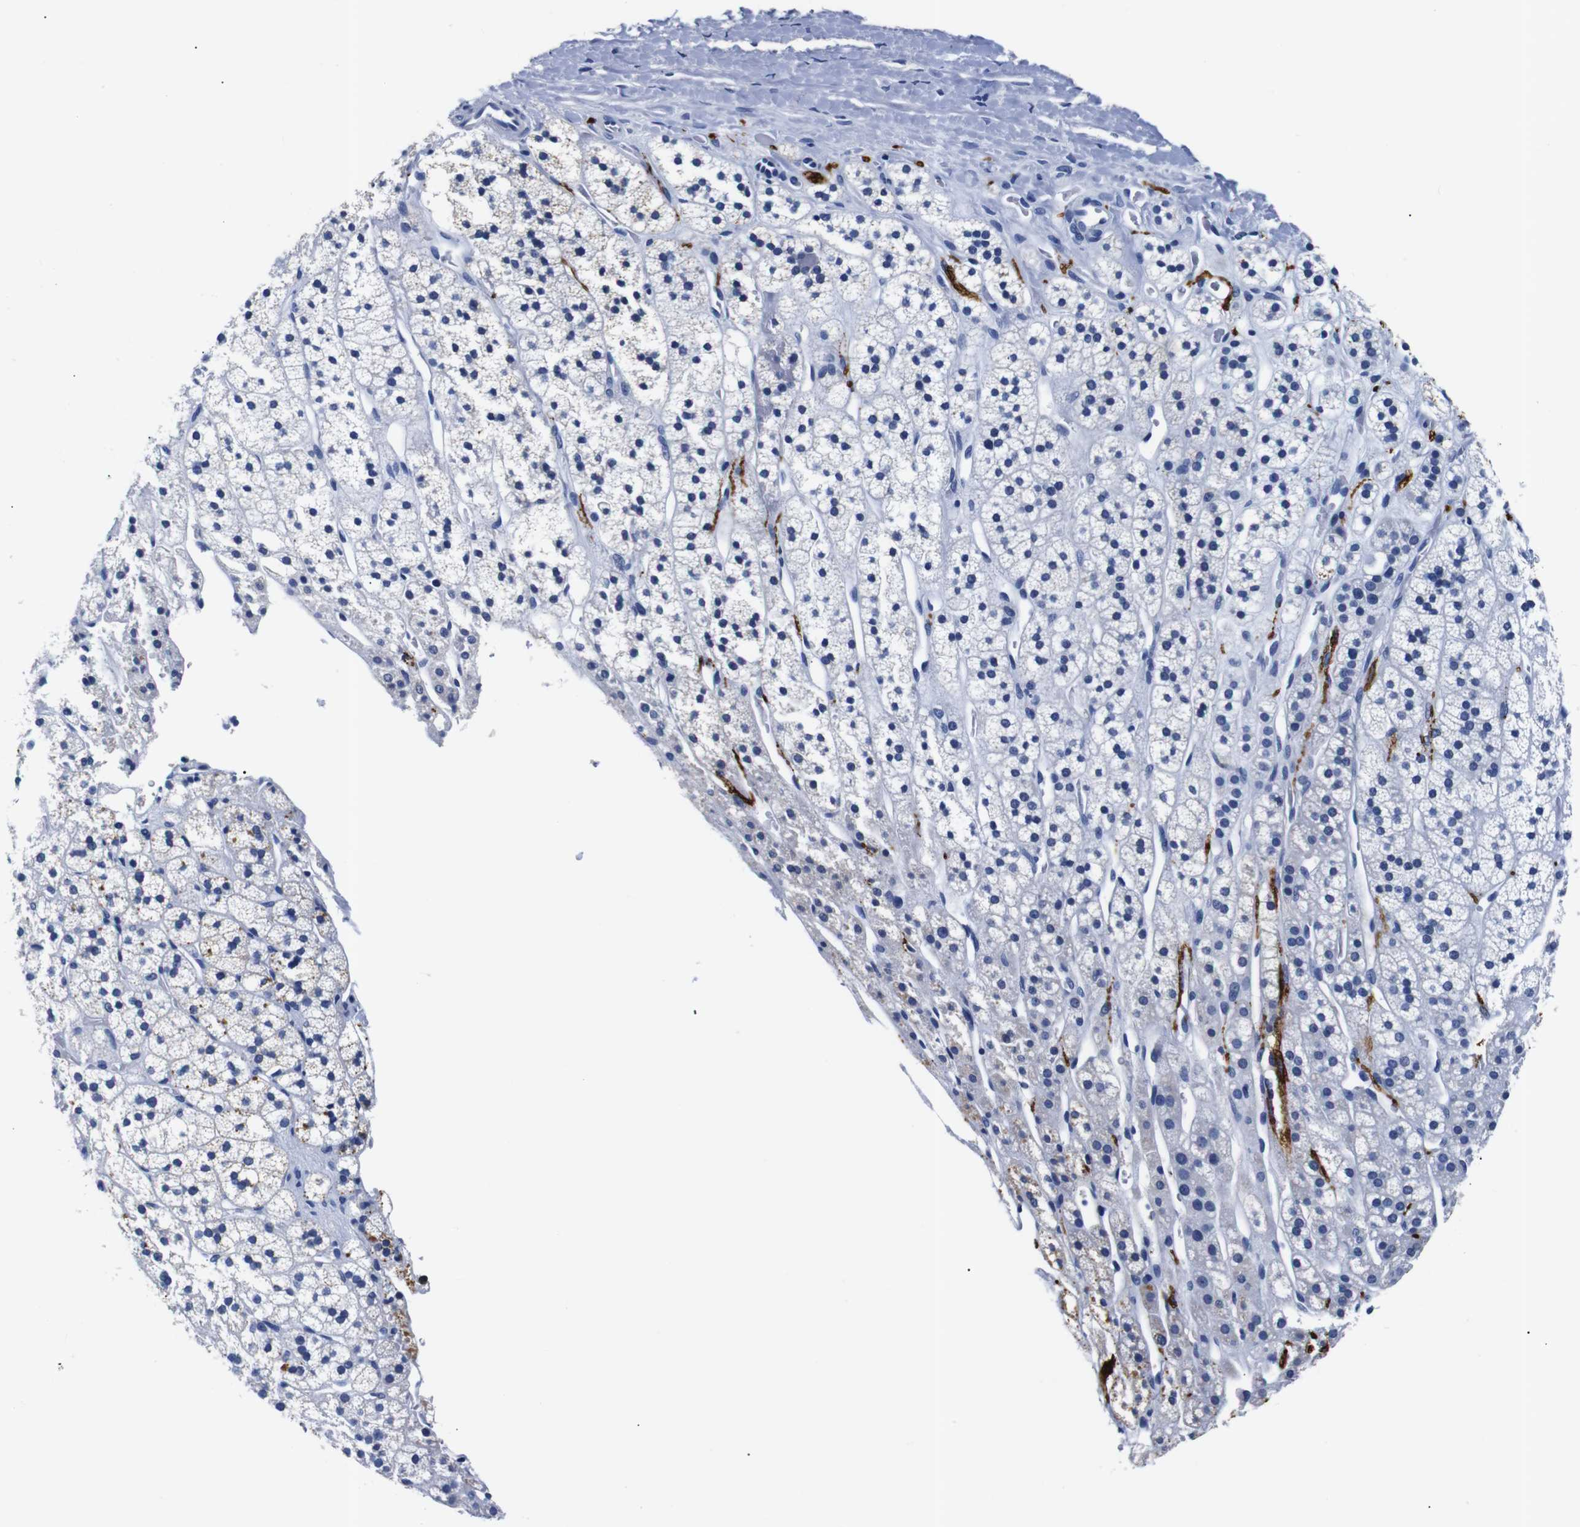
{"staining": {"intensity": "negative", "quantity": "none", "location": "none"}, "tissue": "adrenal gland", "cell_type": "Glandular cells", "image_type": "normal", "snomed": [{"axis": "morphology", "description": "Normal tissue, NOS"}, {"axis": "topography", "description": "Adrenal gland"}], "caption": "A high-resolution photomicrograph shows immunohistochemistry (IHC) staining of benign adrenal gland, which exhibits no significant positivity in glandular cells.", "gene": "GAP43", "patient": {"sex": "male", "age": 56}}